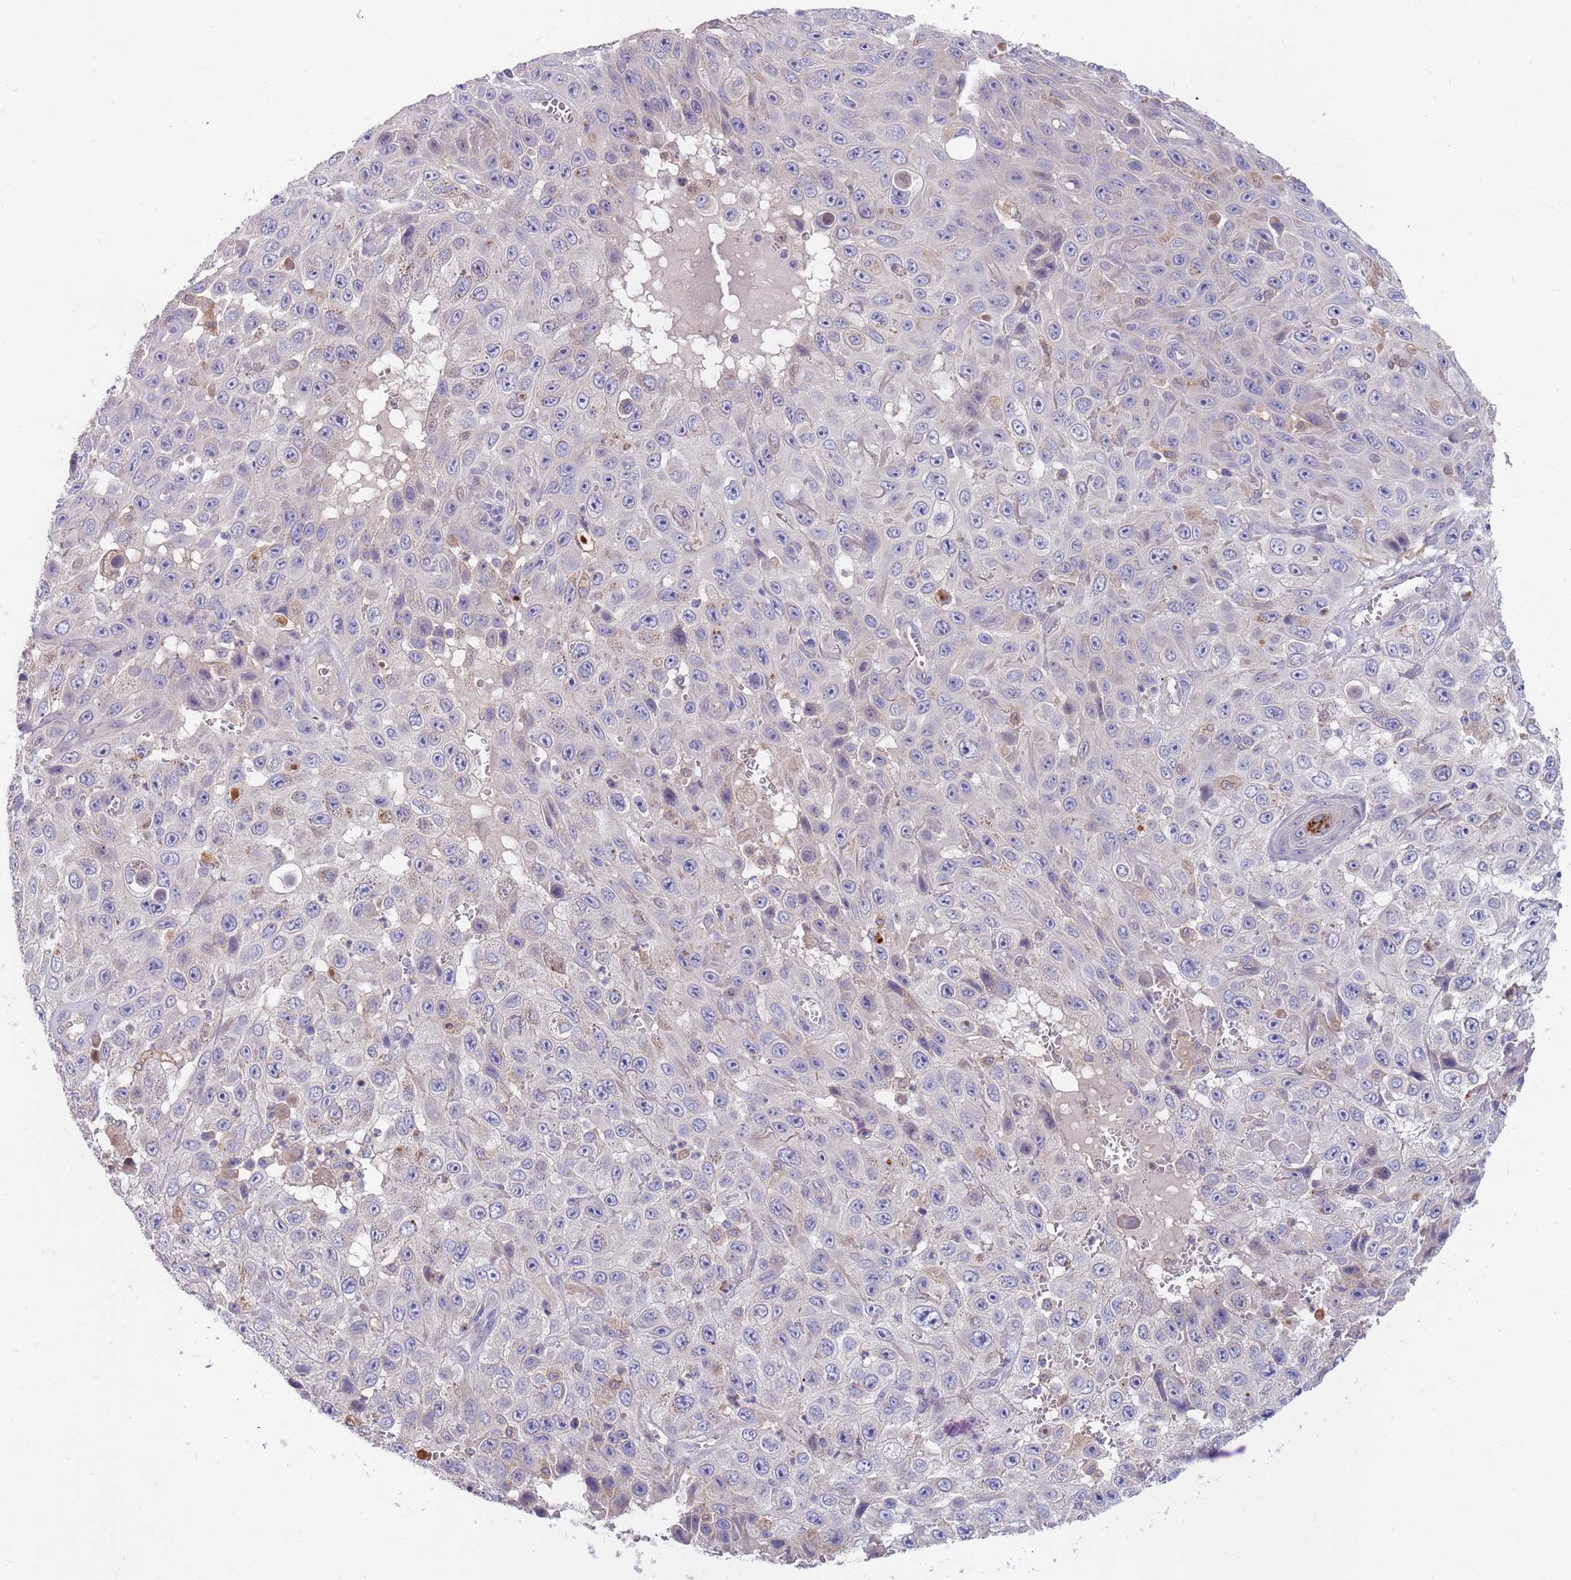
{"staining": {"intensity": "negative", "quantity": "none", "location": "none"}, "tissue": "skin cancer", "cell_type": "Tumor cells", "image_type": "cancer", "snomed": [{"axis": "morphology", "description": "Squamous cell carcinoma, NOS"}, {"axis": "topography", "description": "Skin"}], "caption": "DAB immunohistochemical staining of skin squamous cell carcinoma demonstrates no significant expression in tumor cells. (DAB immunohistochemistry (IHC), high magnification).", "gene": "BORCS5", "patient": {"sex": "male", "age": 82}}